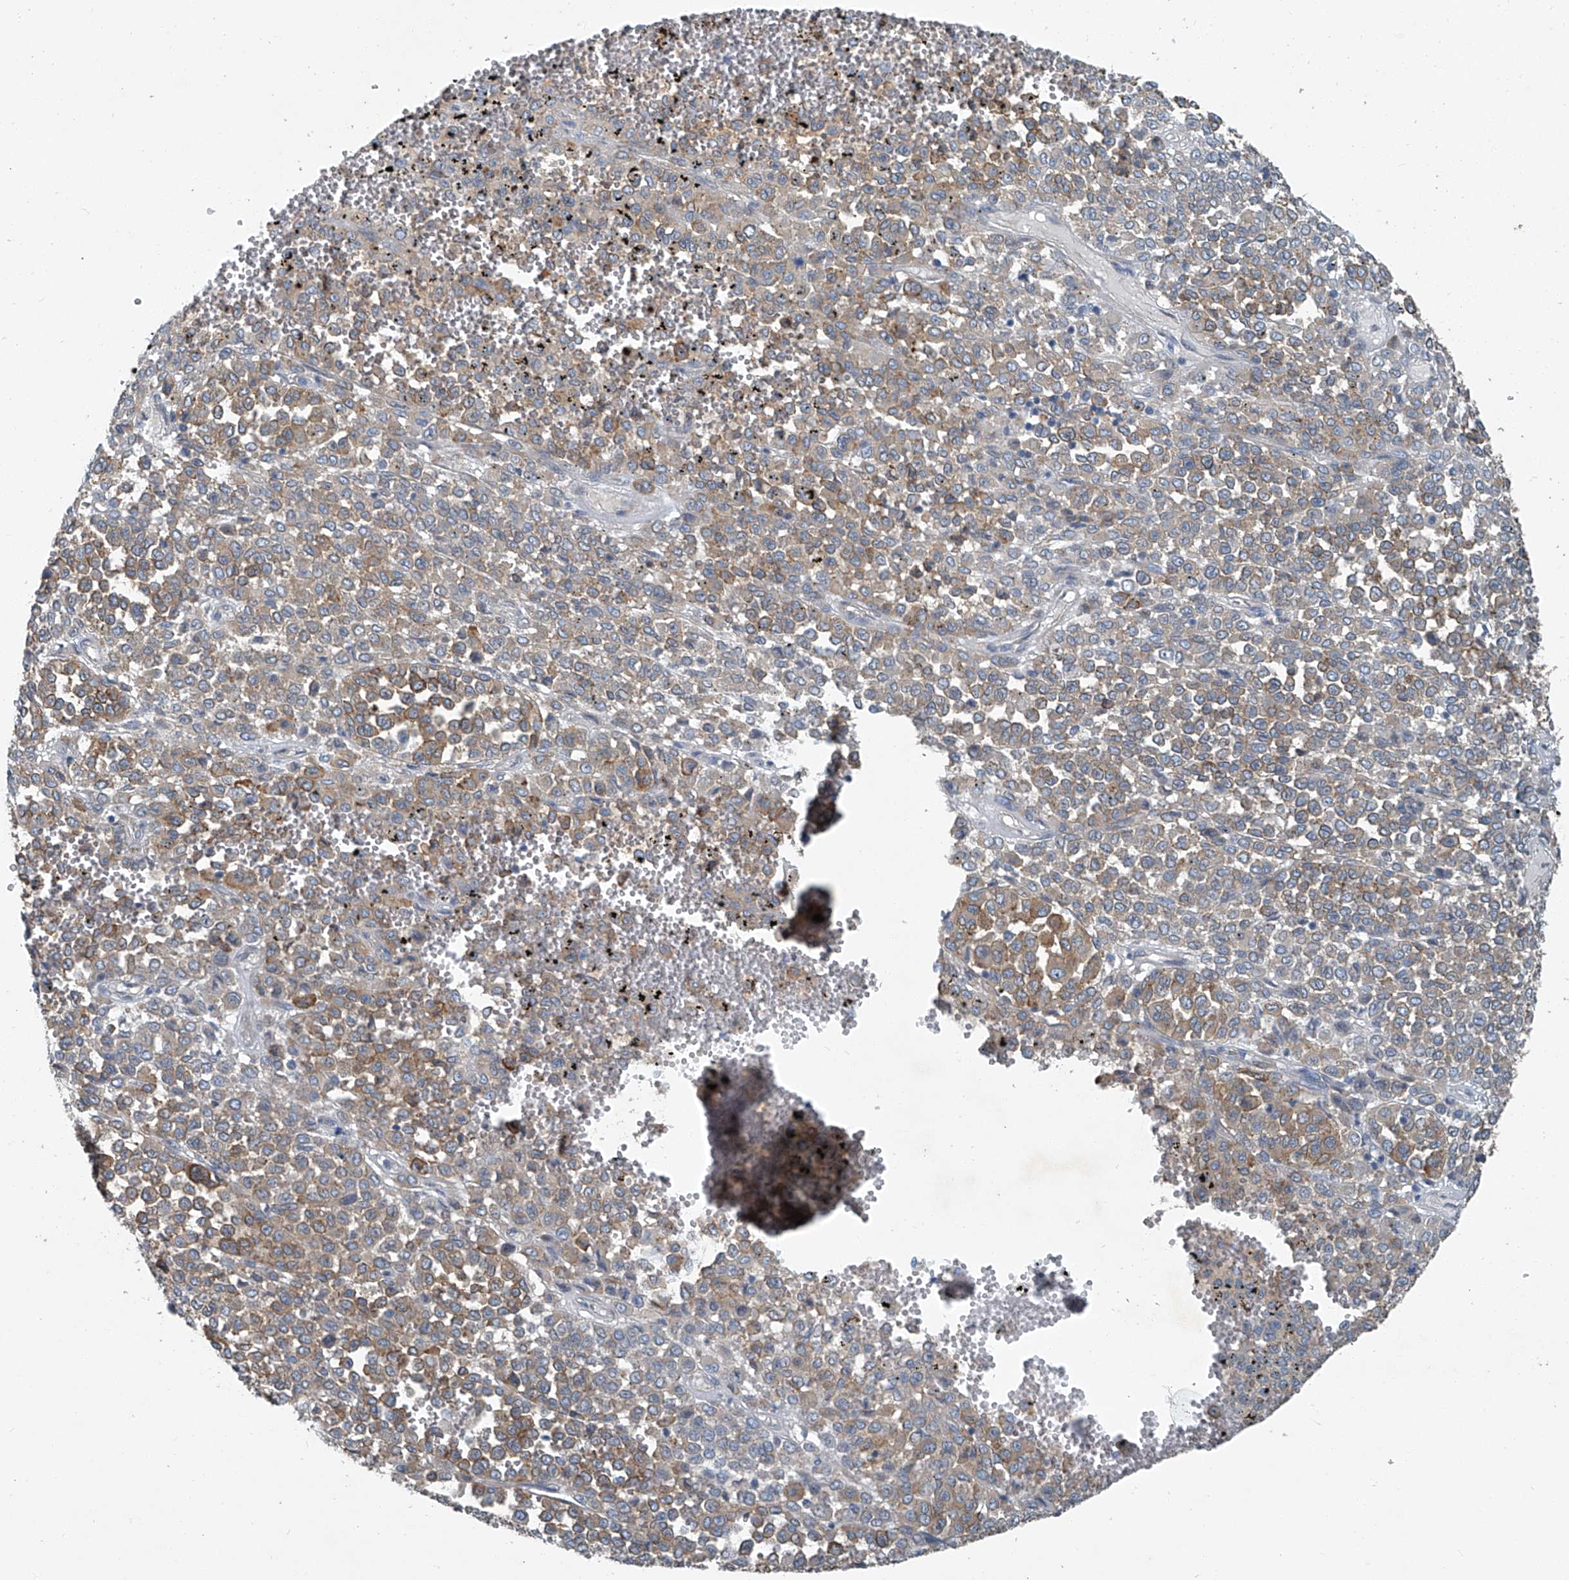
{"staining": {"intensity": "moderate", "quantity": ">75%", "location": "cytoplasmic/membranous"}, "tissue": "melanoma", "cell_type": "Tumor cells", "image_type": "cancer", "snomed": [{"axis": "morphology", "description": "Malignant melanoma, Metastatic site"}, {"axis": "topography", "description": "Pancreas"}], "caption": "The micrograph displays staining of melanoma, revealing moderate cytoplasmic/membranous protein positivity (brown color) within tumor cells.", "gene": "SLC26A11", "patient": {"sex": "female", "age": 30}}